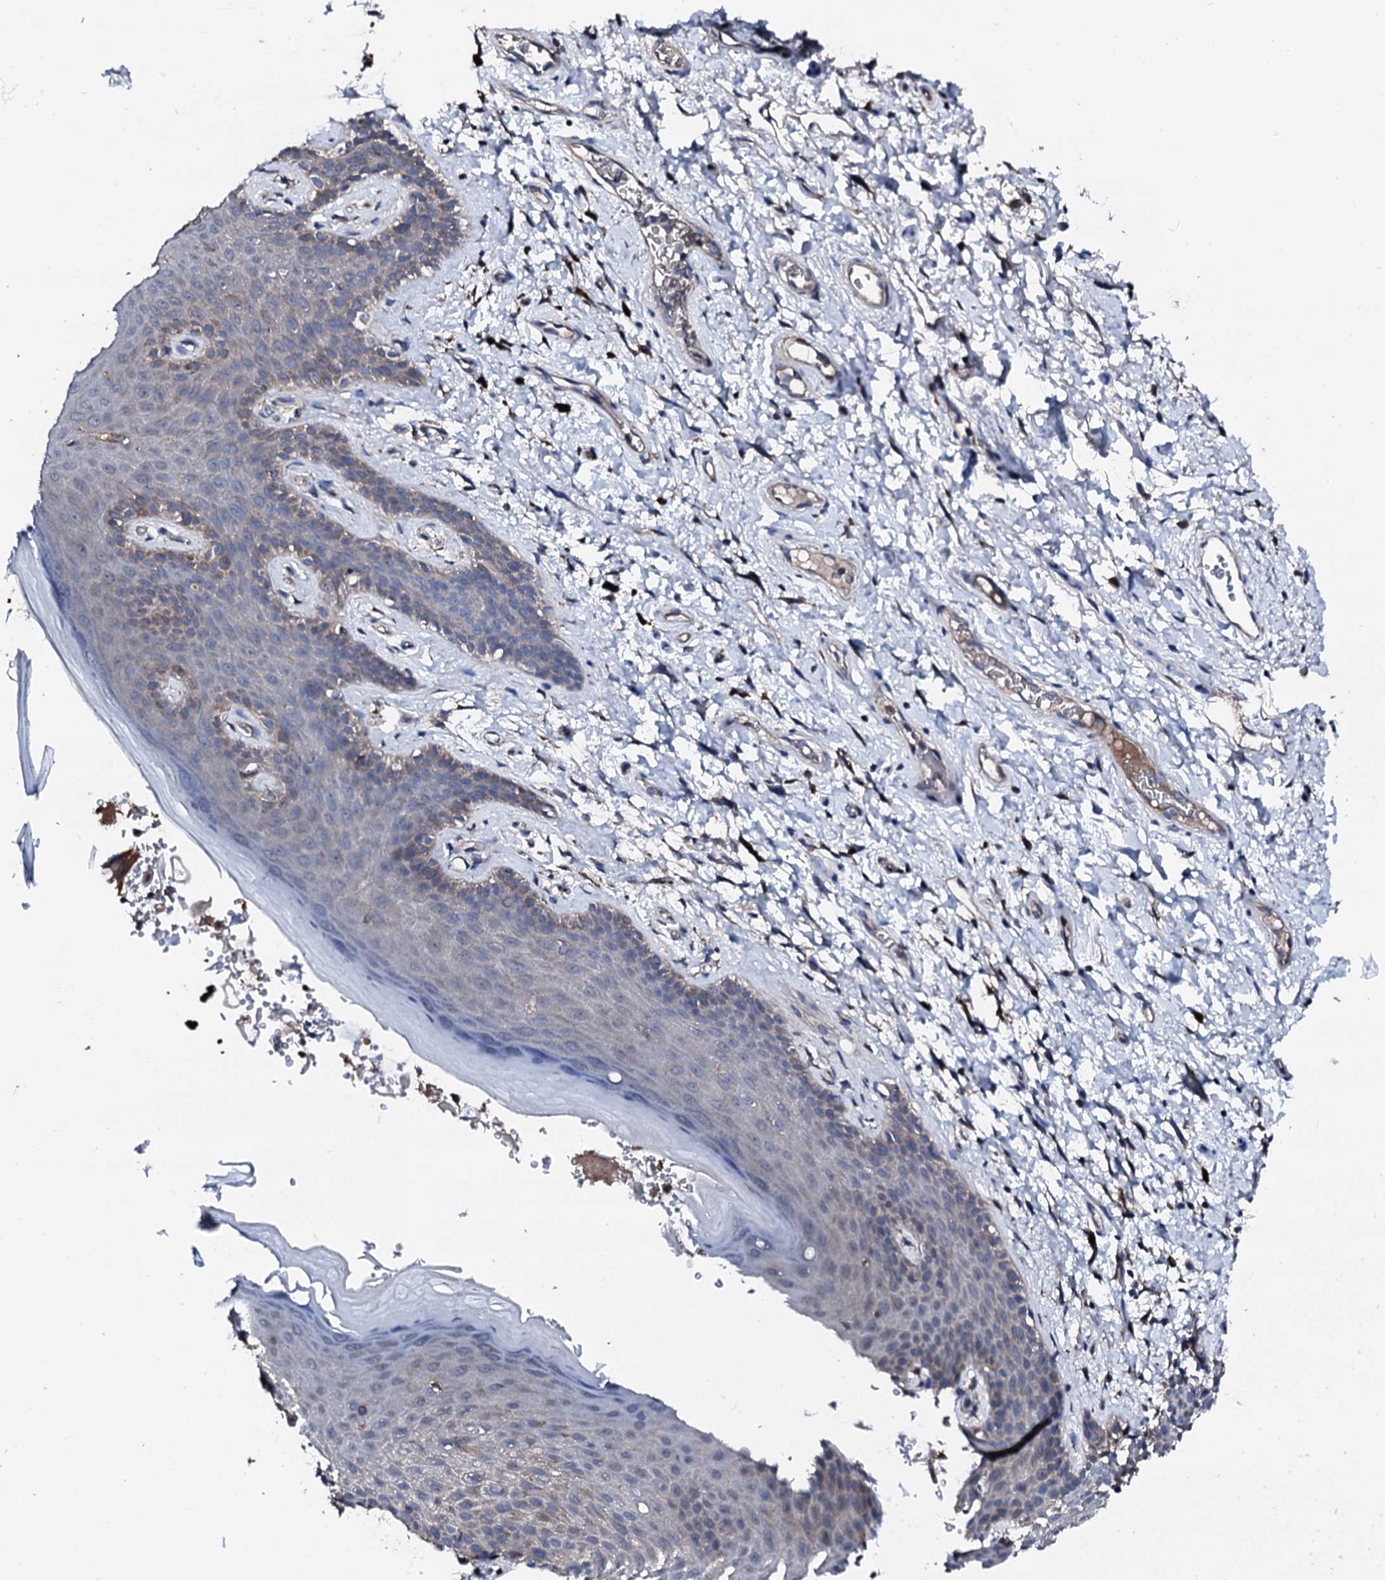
{"staining": {"intensity": "weak", "quantity": "<25%", "location": "cytoplasmic/membranous"}, "tissue": "skin", "cell_type": "Epidermal cells", "image_type": "normal", "snomed": [{"axis": "morphology", "description": "Normal tissue, NOS"}, {"axis": "topography", "description": "Anal"}], "caption": "Human skin stained for a protein using immunohistochemistry demonstrates no expression in epidermal cells.", "gene": "TRAFD1", "patient": {"sex": "female", "age": 46}}